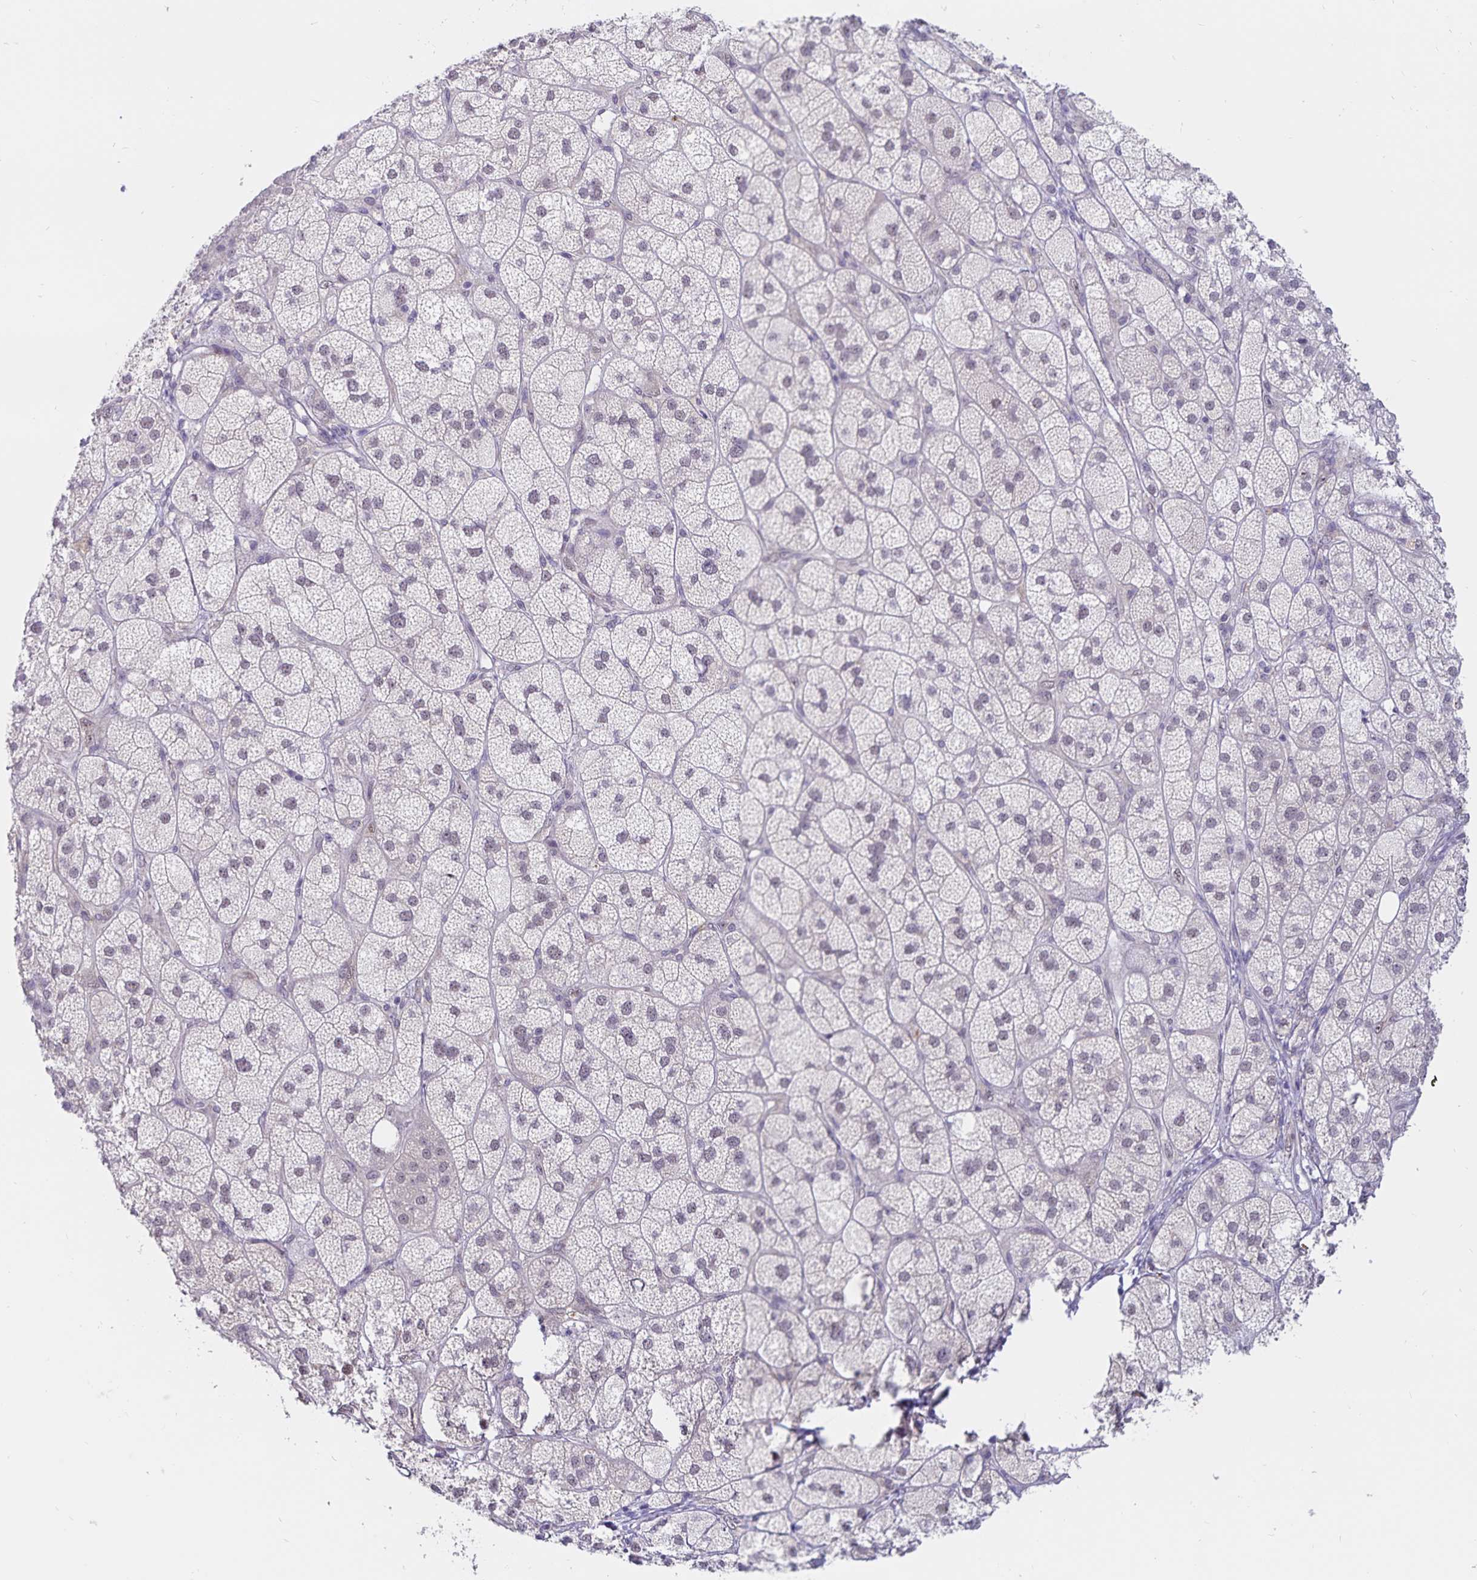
{"staining": {"intensity": "negative", "quantity": "none", "location": "none"}, "tissue": "adrenal gland", "cell_type": "Glandular cells", "image_type": "normal", "snomed": [{"axis": "morphology", "description": "Normal tissue, NOS"}, {"axis": "topography", "description": "Adrenal gland"}], "caption": "An immunohistochemistry (IHC) photomicrograph of unremarkable adrenal gland is shown. There is no staining in glandular cells of adrenal gland. (Brightfield microscopy of DAB (3,3'-diaminobenzidine) IHC at high magnification).", "gene": "ATP2A2", "patient": {"sex": "female", "age": 60}}